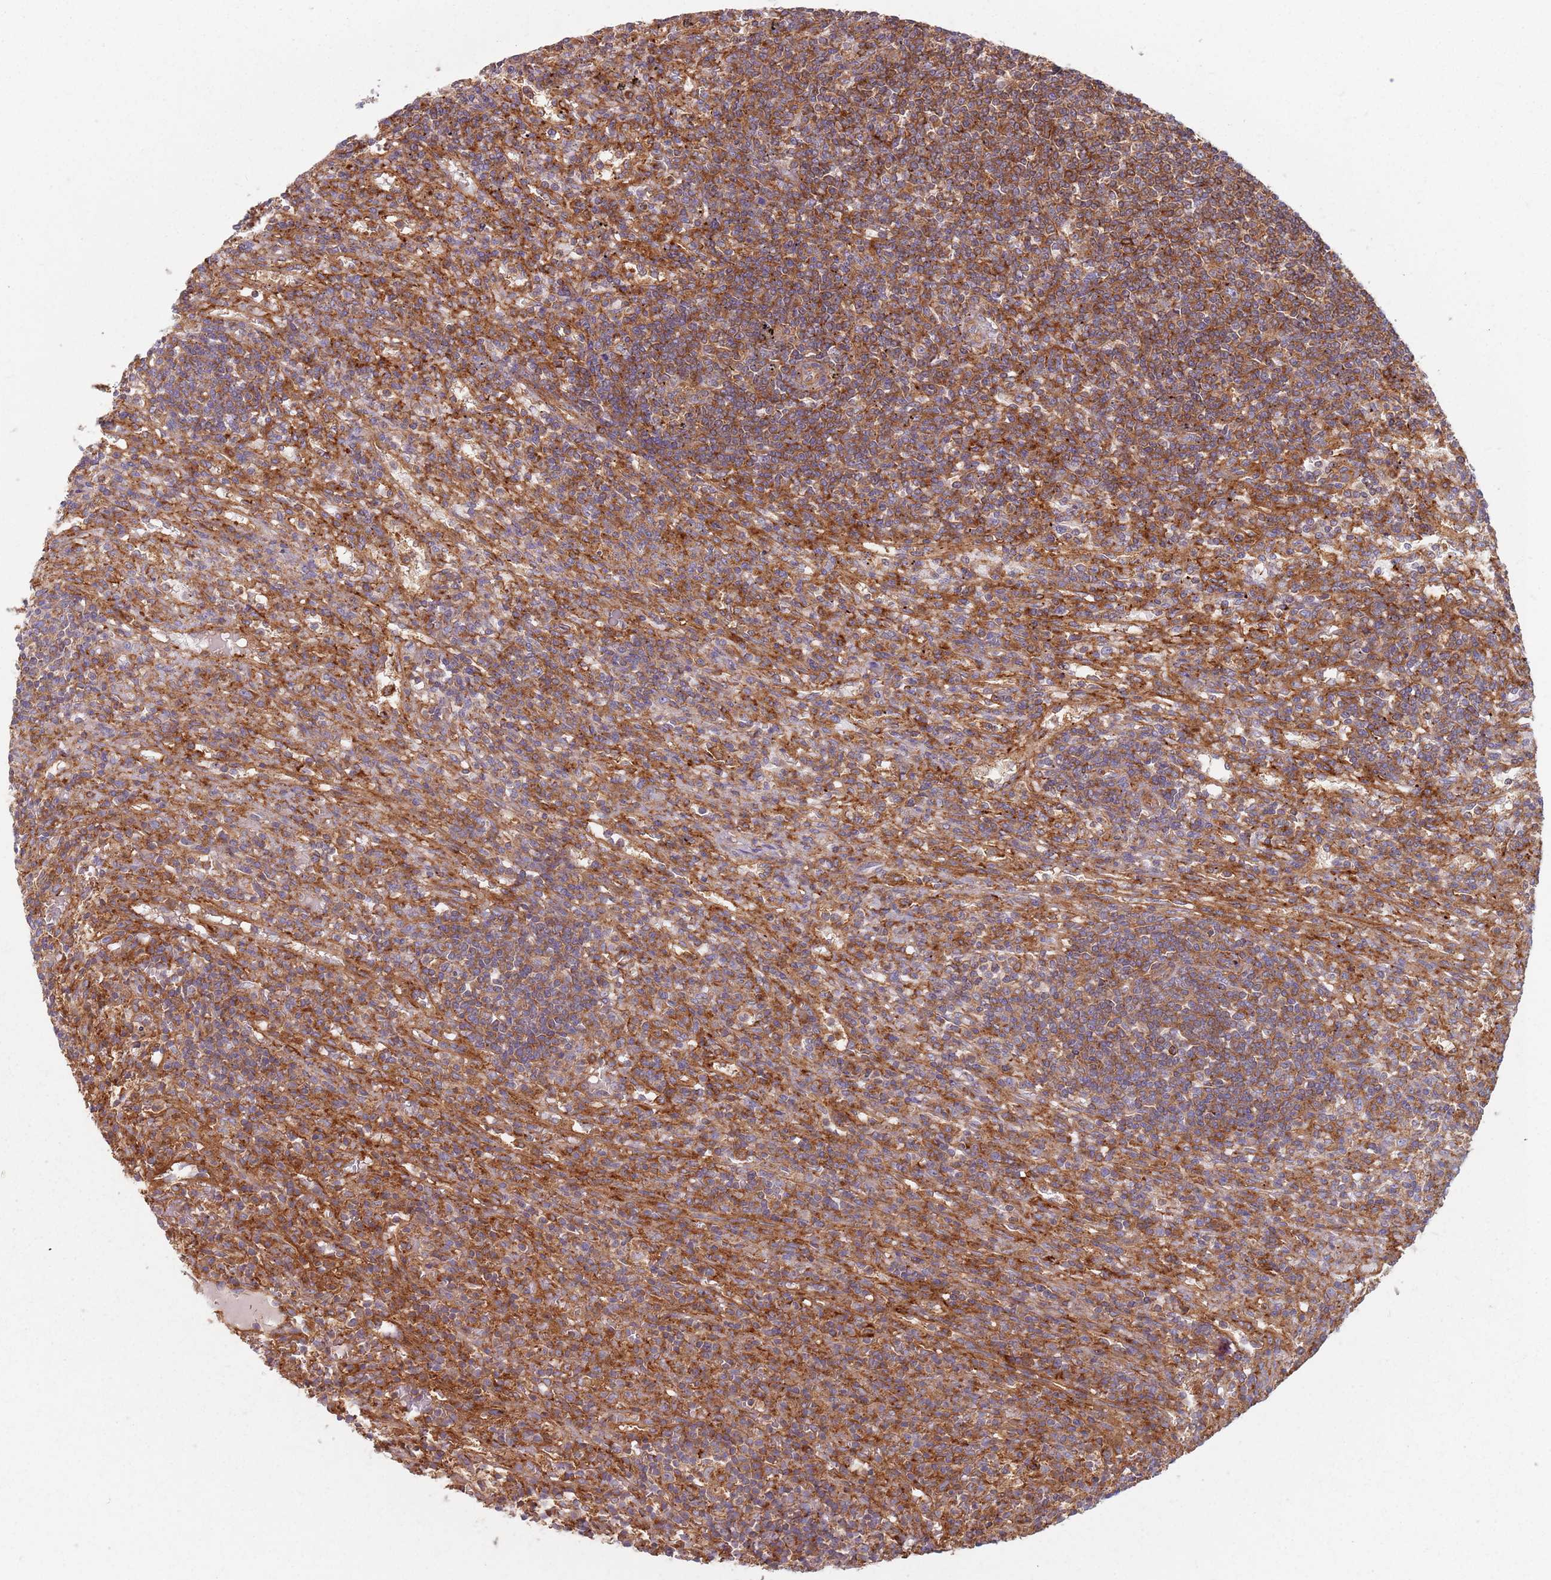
{"staining": {"intensity": "moderate", "quantity": "25%-75%", "location": "cytoplasmic/membranous"}, "tissue": "lymphoma", "cell_type": "Tumor cells", "image_type": "cancer", "snomed": [{"axis": "morphology", "description": "Malignant lymphoma, non-Hodgkin's type, Low grade"}, {"axis": "topography", "description": "Spleen"}], "caption": "Immunohistochemistry histopathology image of low-grade malignant lymphoma, non-Hodgkin's type stained for a protein (brown), which shows medium levels of moderate cytoplasmic/membranous staining in approximately 25%-75% of tumor cells.", "gene": "TPD52L2", "patient": {"sex": "male", "age": 76}}